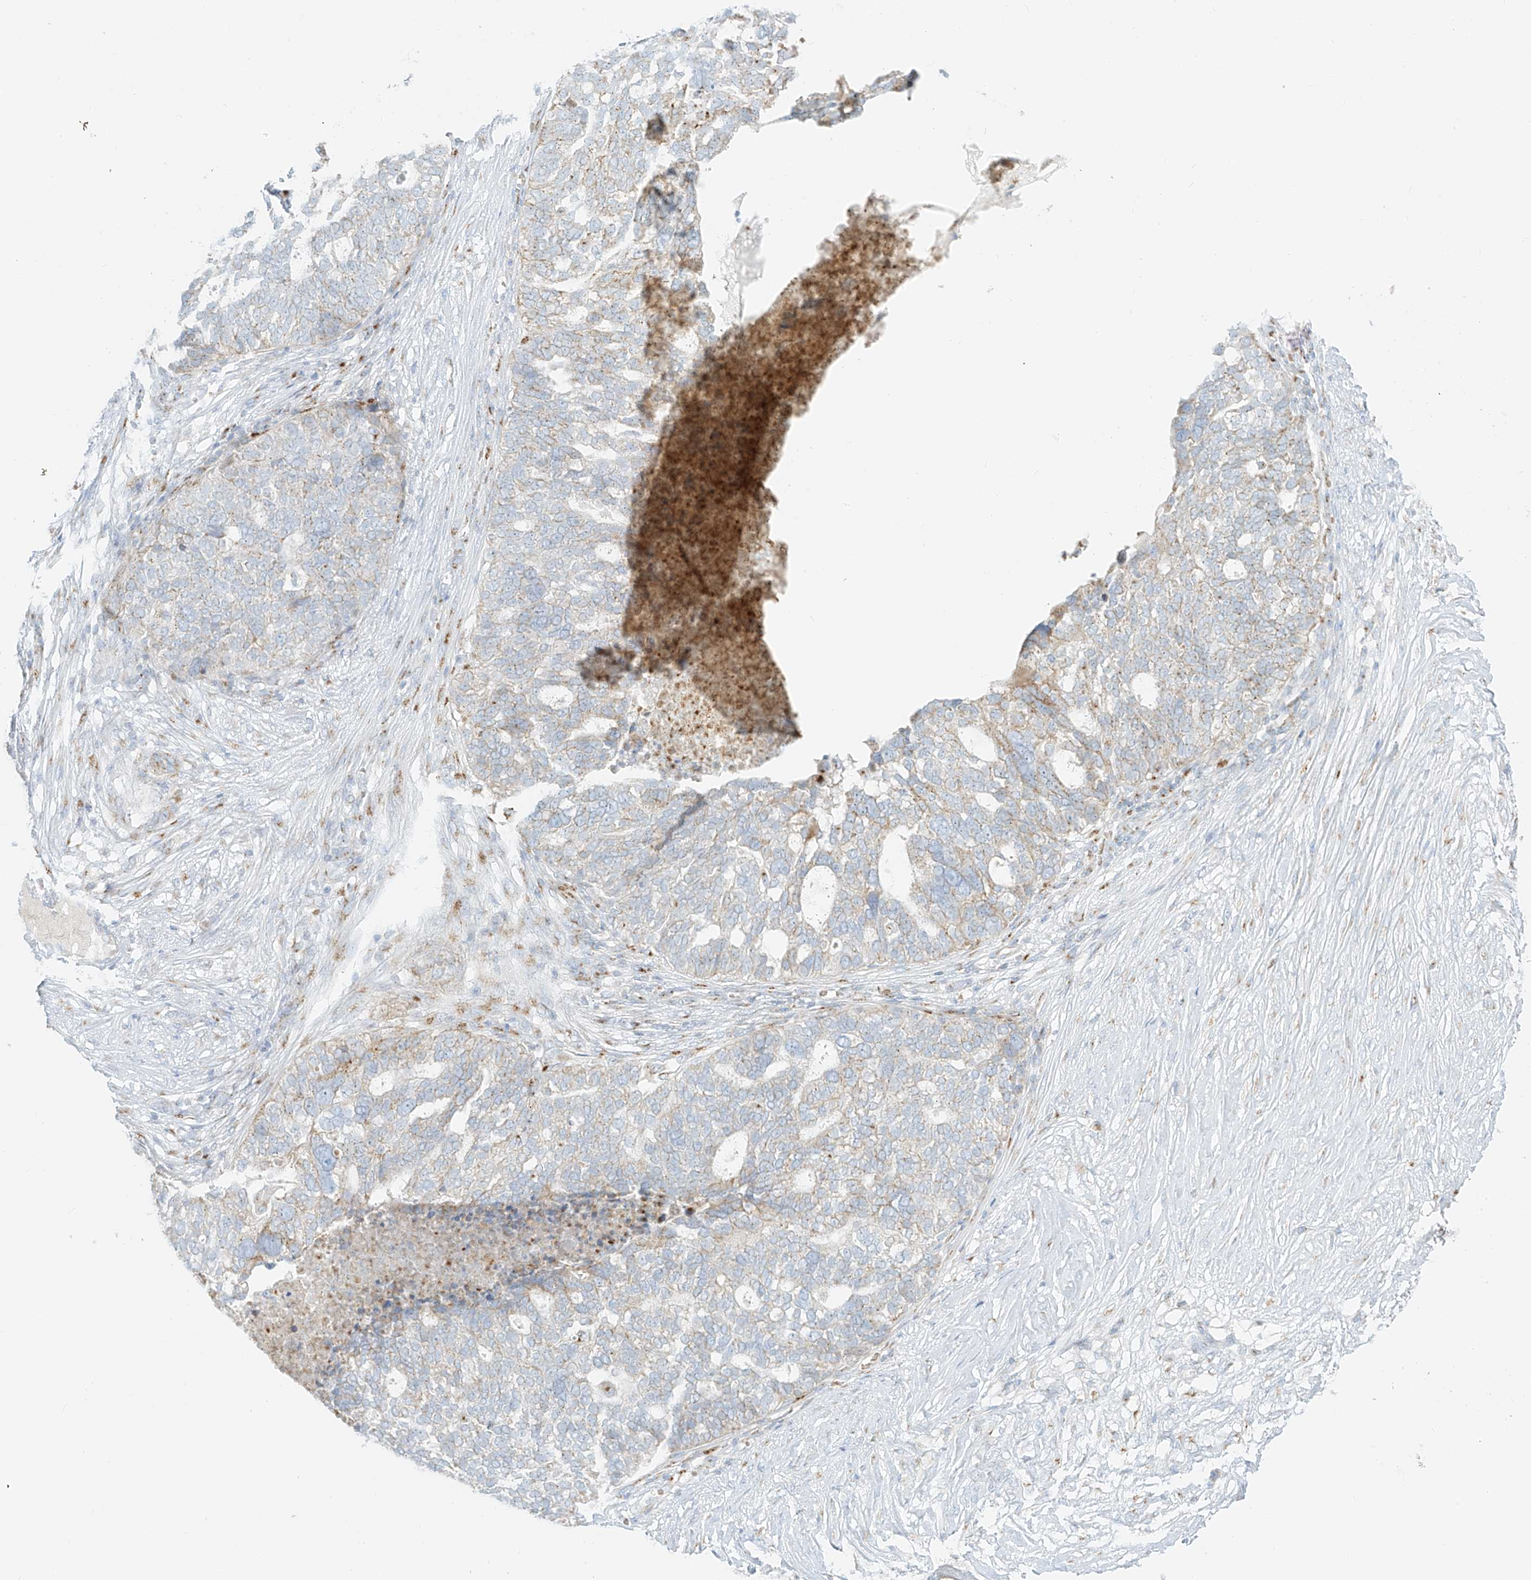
{"staining": {"intensity": "weak", "quantity": "<25%", "location": "cytoplasmic/membranous"}, "tissue": "ovarian cancer", "cell_type": "Tumor cells", "image_type": "cancer", "snomed": [{"axis": "morphology", "description": "Cystadenocarcinoma, serous, NOS"}, {"axis": "topography", "description": "Ovary"}], "caption": "Immunohistochemistry photomicrograph of neoplastic tissue: ovarian cancer stained with DAB displays no significant protein positivity in tumor cells. (DAB IHC visualized using brightfield microscopy, high magnification).", "gene": "TMEM87B", "patient": {"sex": "female", "age": 59}}